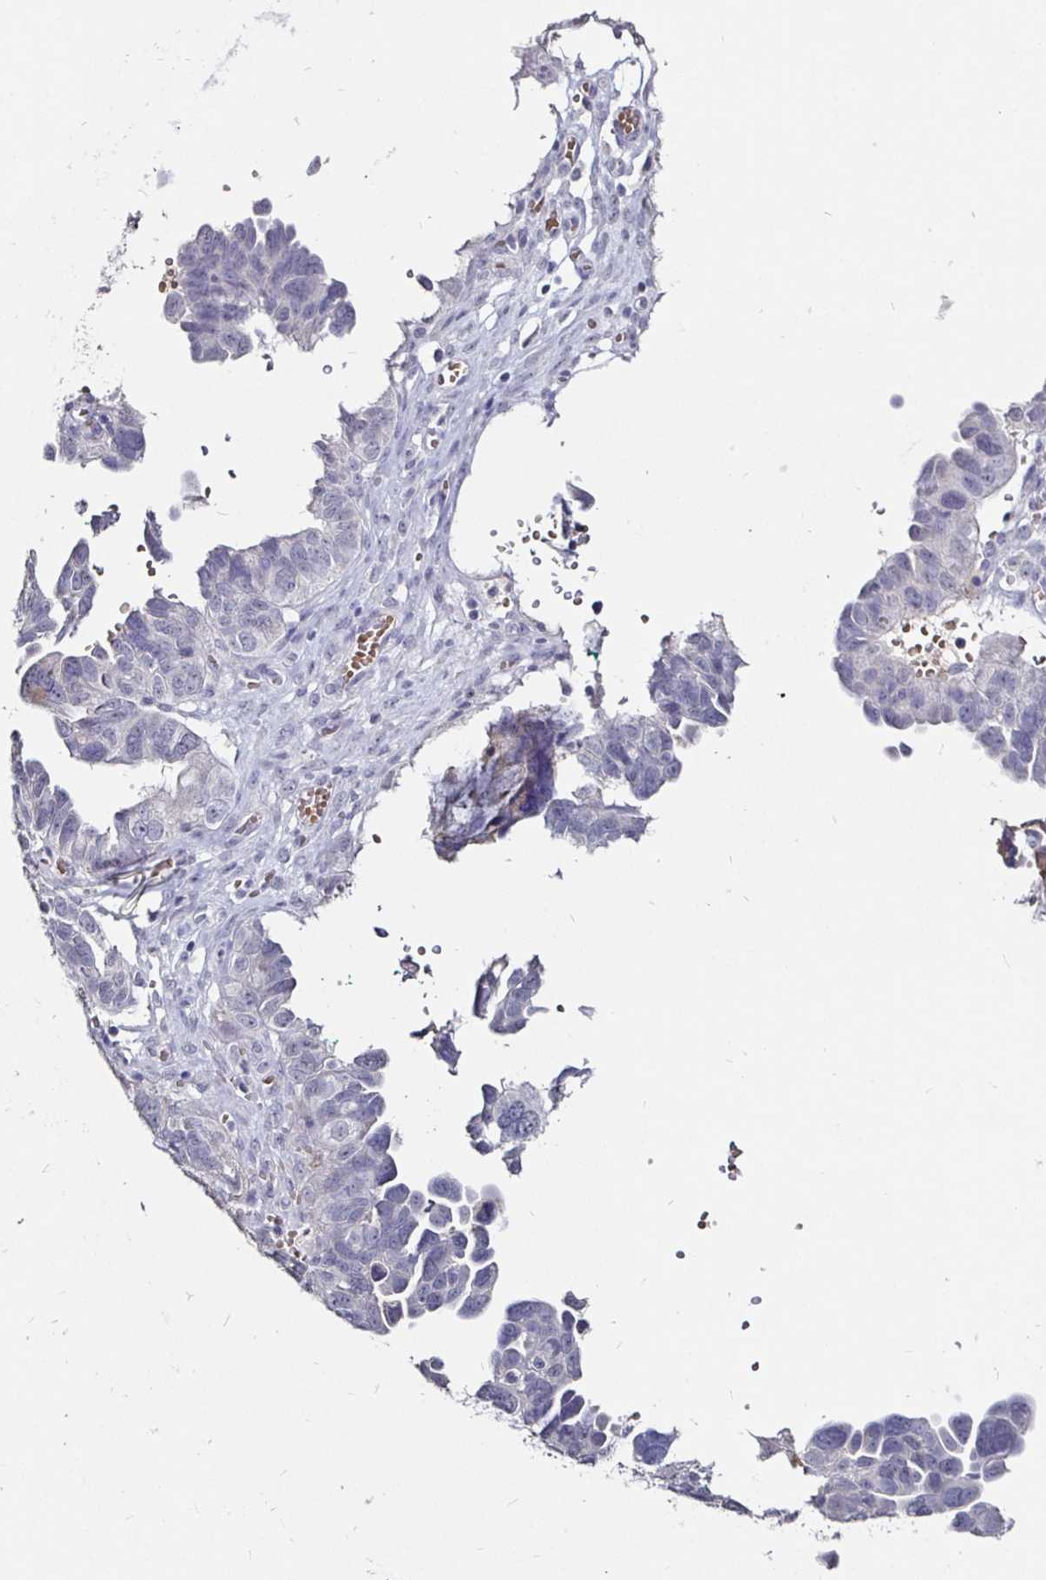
{"staining": {"intensity": "negative", "quantity": "none", "location": "none"}, "tissue": "ovarian cancer", "cell_type": "Tumor cells", "image_type": "cancer", "snomed": [{"axis": "morphology", "description": "Cystadenocarcinoma, serous, NOS"}, {"axis": "topography", "description": "Ovary"}], "caption": "Immunohistochemistry micrograph of ovarian cancer (serous cystadenocarcinoma) stained for a protein (brown), which demonstrates no positivity in tumor cells. (DAB (3,3'-diaminobenzidine) IHC, high magnification).", "gene": "FAIM2", "patient": {"sex": "female", "age": 64}}